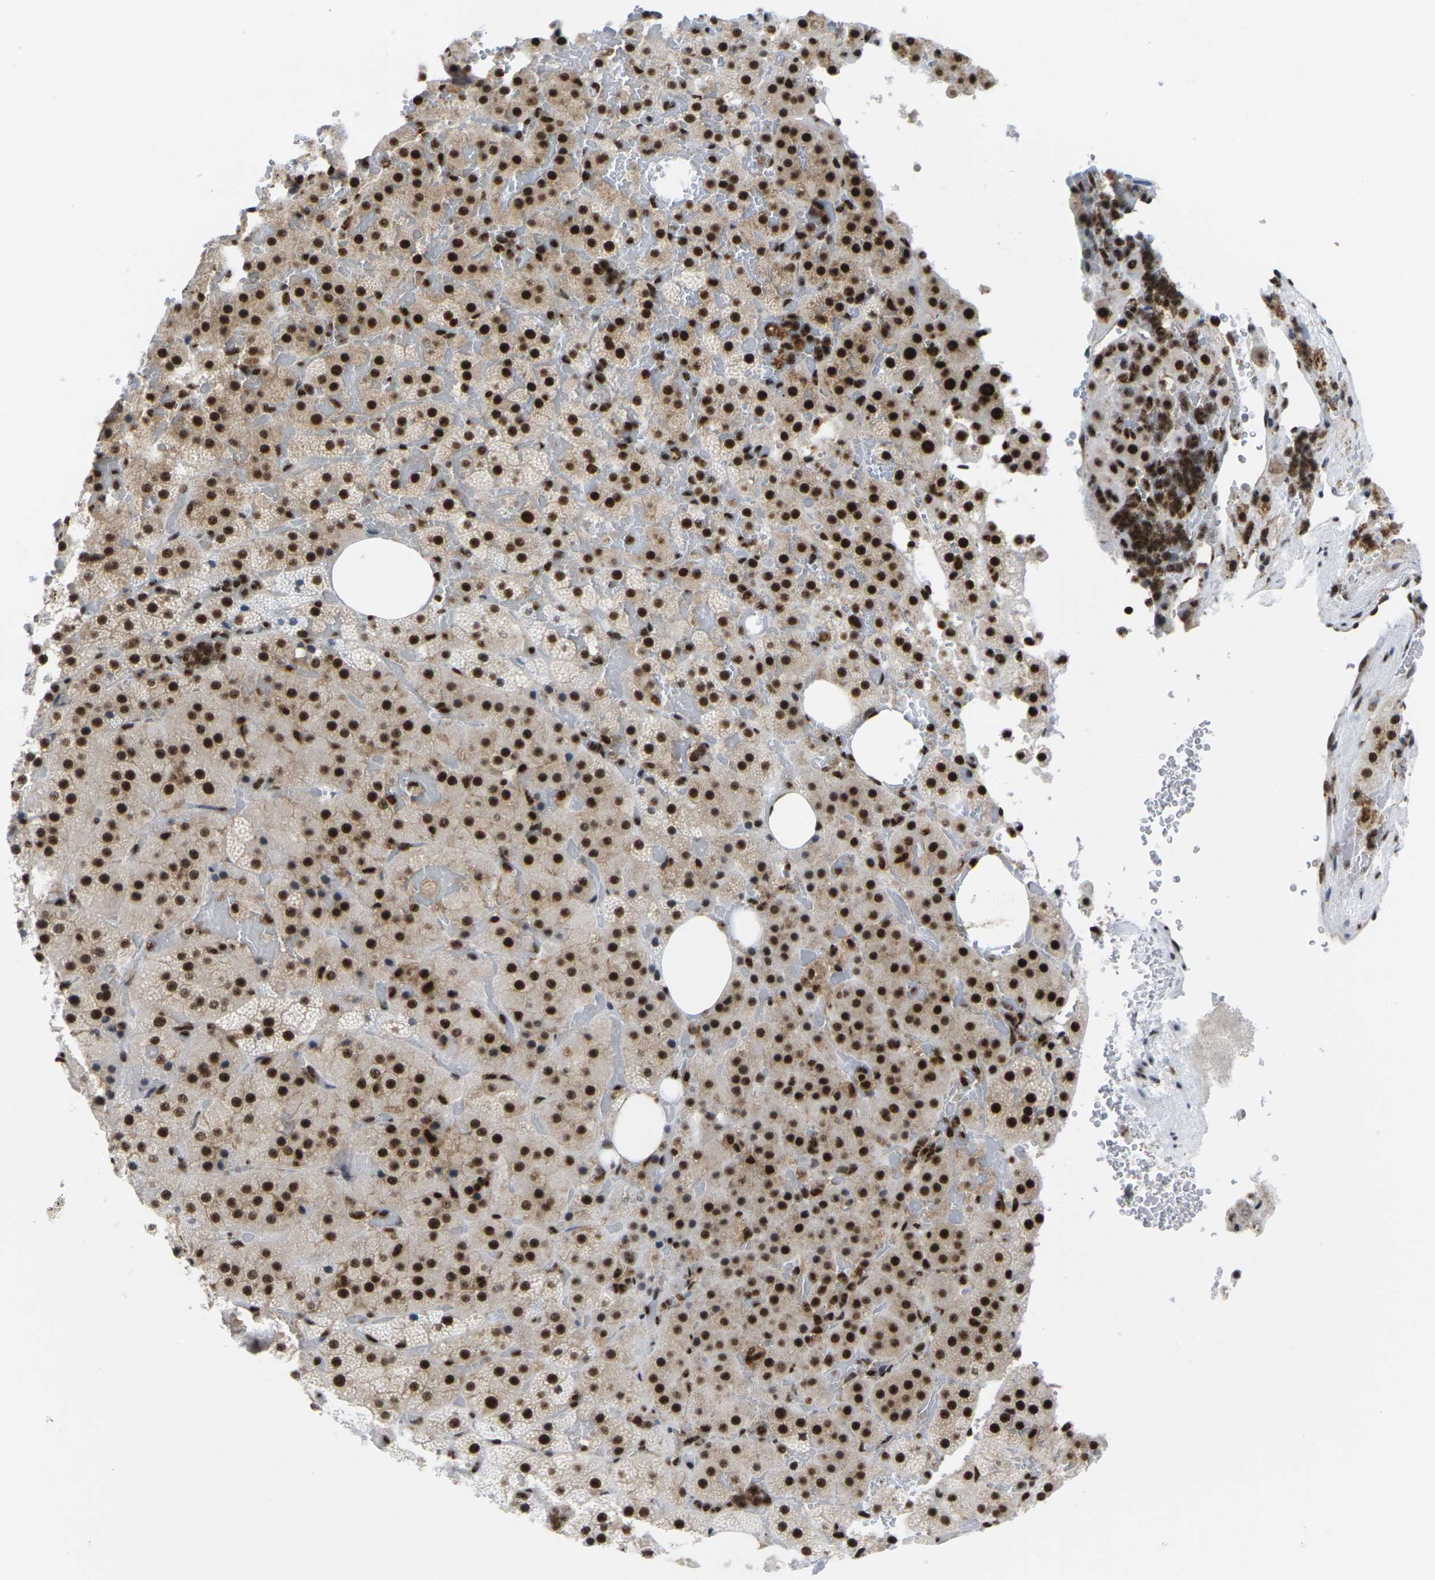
{"staining": {"intensity": "strong", "quantity": ">75%", "location": "nuclear"}, "tissue": "adrenal gland", "cell_type": "Glandular cells", "image_type": "normal", "snomed": [{"axis": "morphology", "description": "Normal tissue, NOS"}, {"axis": "topography", "description": "Adrenal gland"}], "caption": "Immunohistochemical staining of benign human adrenal gland exhibits >75% levels of strong nuclear protein positivity in about >75% of glandular cells. The staining was performed using DAB (3,3'-diaminobenzidine), with brown indicating positive protein expression. Nuclei are stained blue with hematoxylin.", "gene": "MAGOH", "patient": {"sex": "female", "age": 59}}